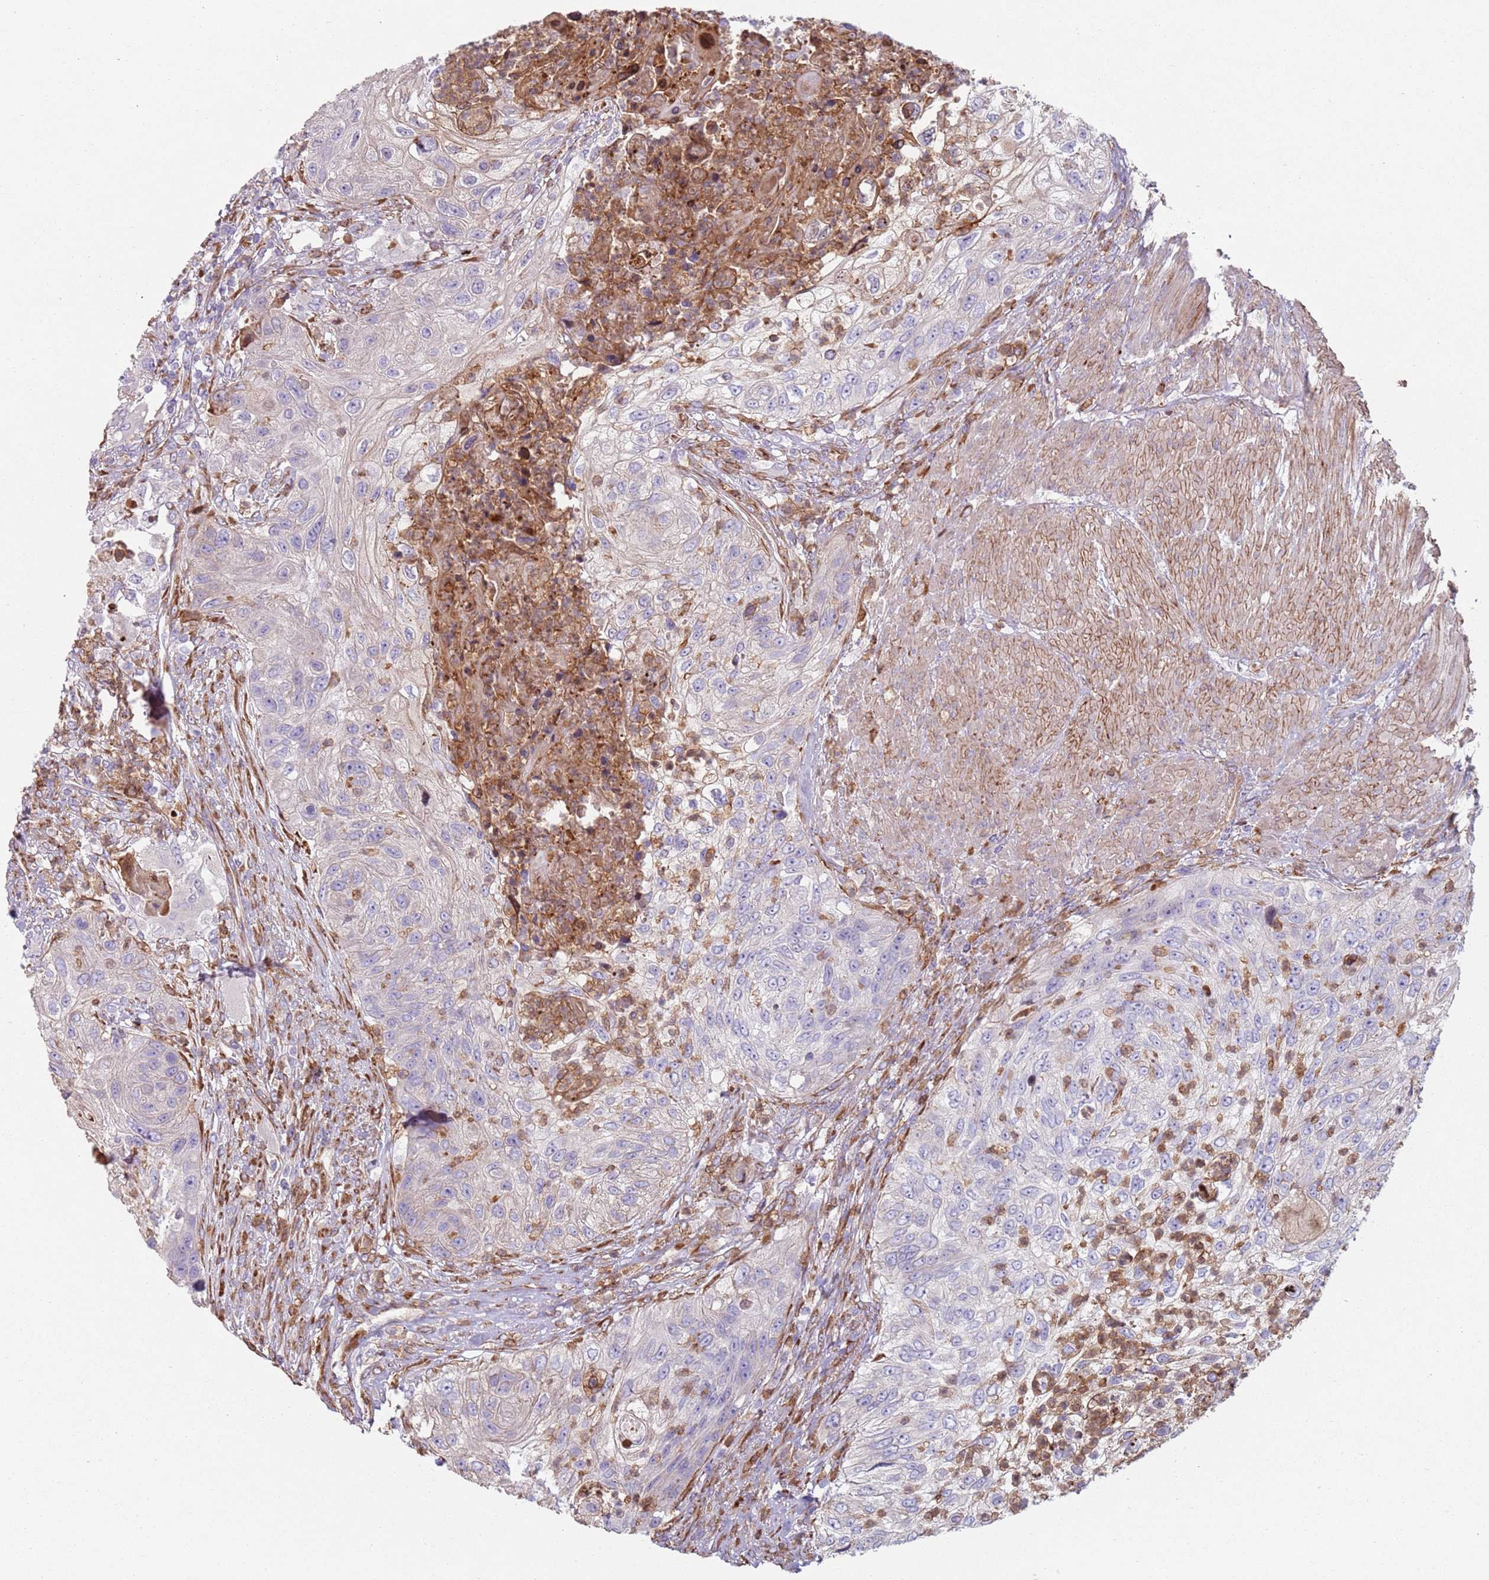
{"staining": {"intensity": "negative", "quantity": "none", "location": "none"}, "tissue": "urothelial cancer", "cell_type": "Tumor cells", "image_type": "cancer", "snomed": [{"axis": "morphology", "description": "Urothelial carcinoma, High grade"}, {"axis": "topography", "description": "Urinary bladder"}], "caption": "Immunohistochemistry (IHC) histopathology image of human urothelial cancer stained for a protein (brown), which reveals no staining in tumor cells.", "gene": "PHLPP2", "patient": {"sex": "female", "age": 60}}